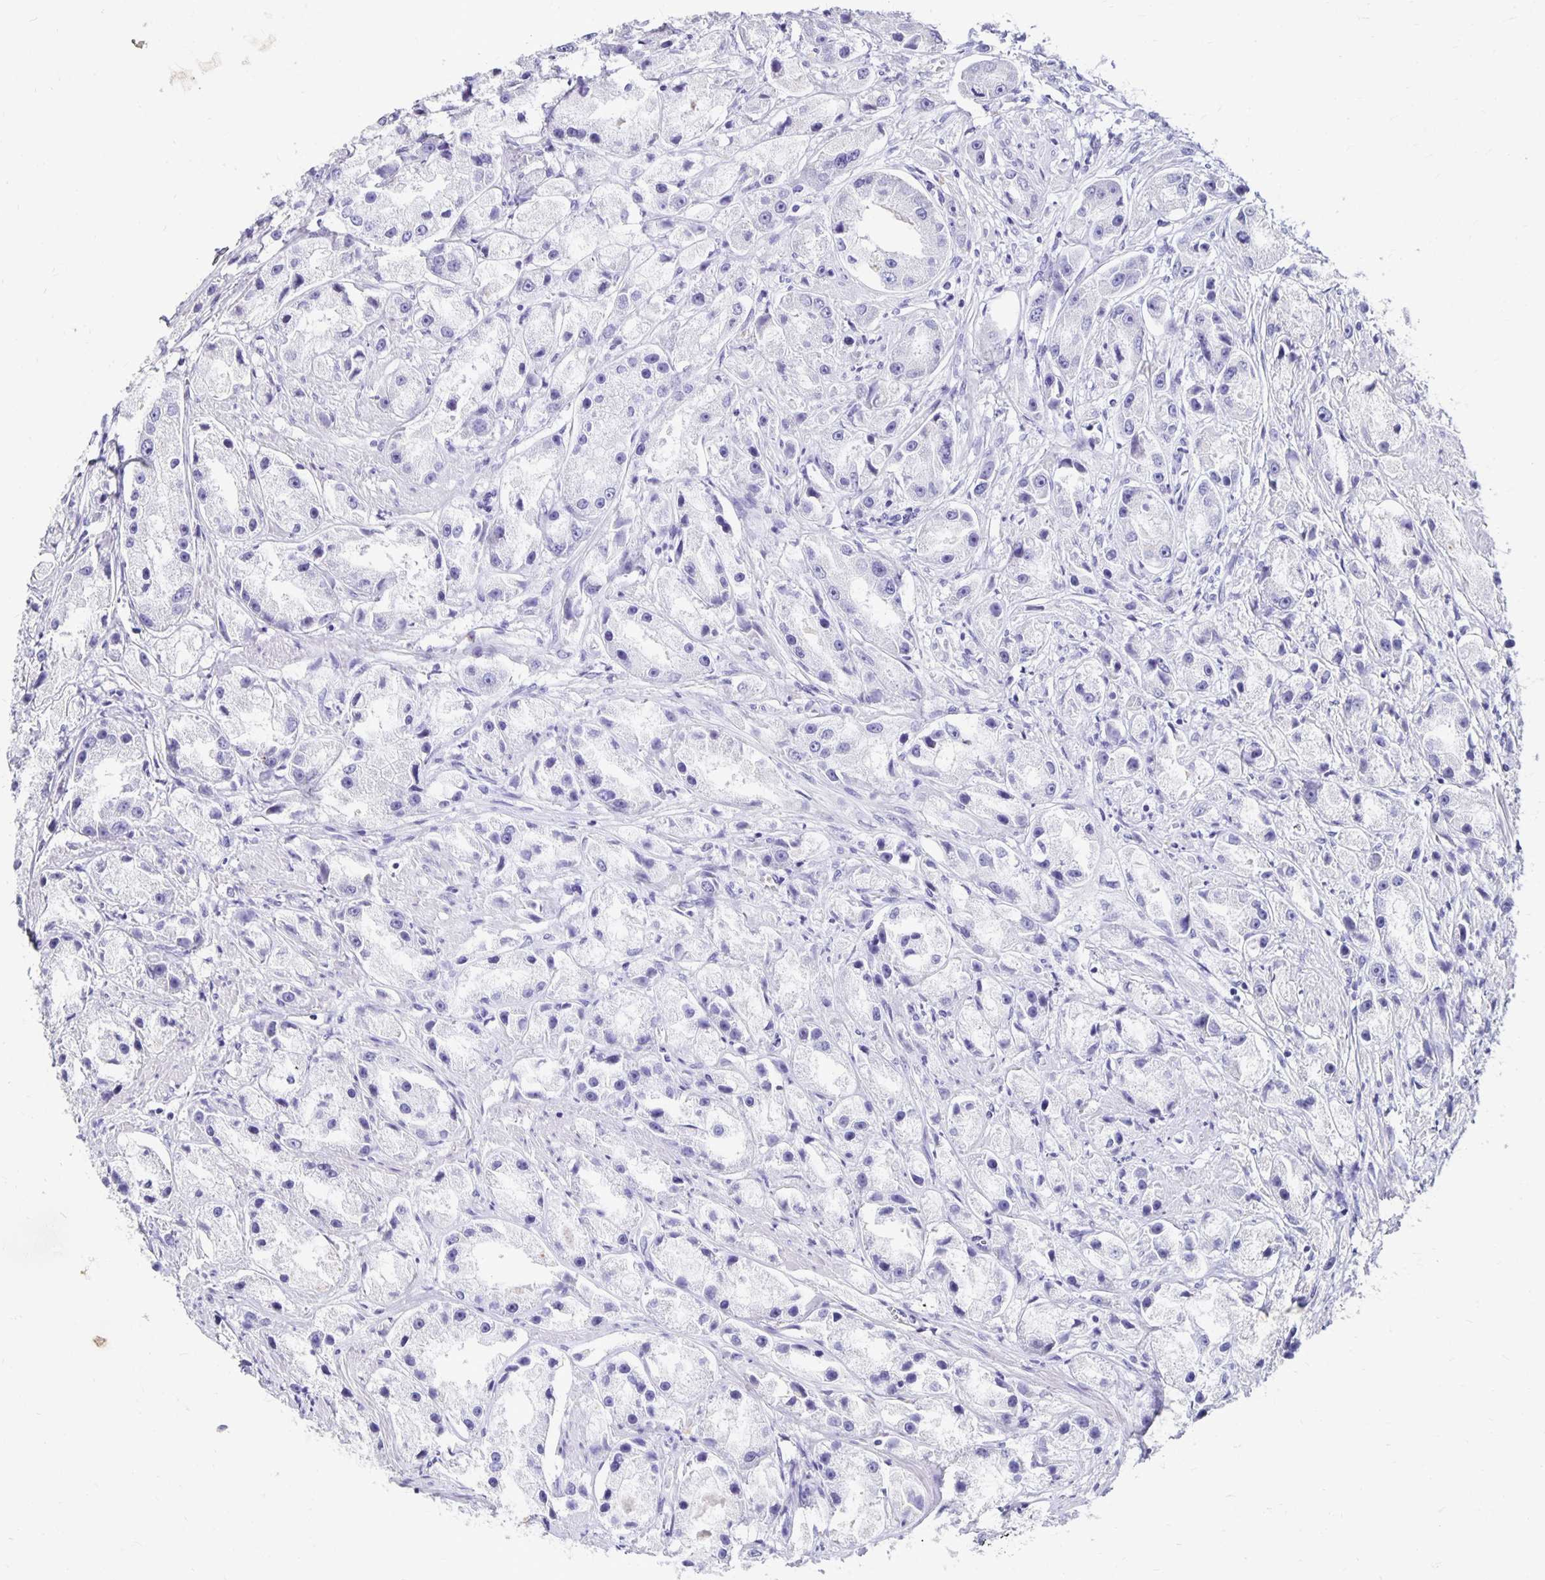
{"staining": {"intensity": "negative", "quantity": "none", "location": "none"}, "tissue": "prostate cancer", "cell_type": "Tumor cells", "image_type": "cancer", "snomed": [{"axis": "morphology", "description": "Adenocarcinoma, High grade"}, {"axis": "topography", "description": "Prostate"}], "caption": "Immunohistochemistry (IHC) of prostate cancer reveals no positivity in tumor cells. The staining is performed using DAB (3,3'-diaminobenzidine) brown chromogen with nuclei counter-stained in using hematoxylin.", "gene": "DYNLT4", "patient": {"sex": "male", "age": 67}}